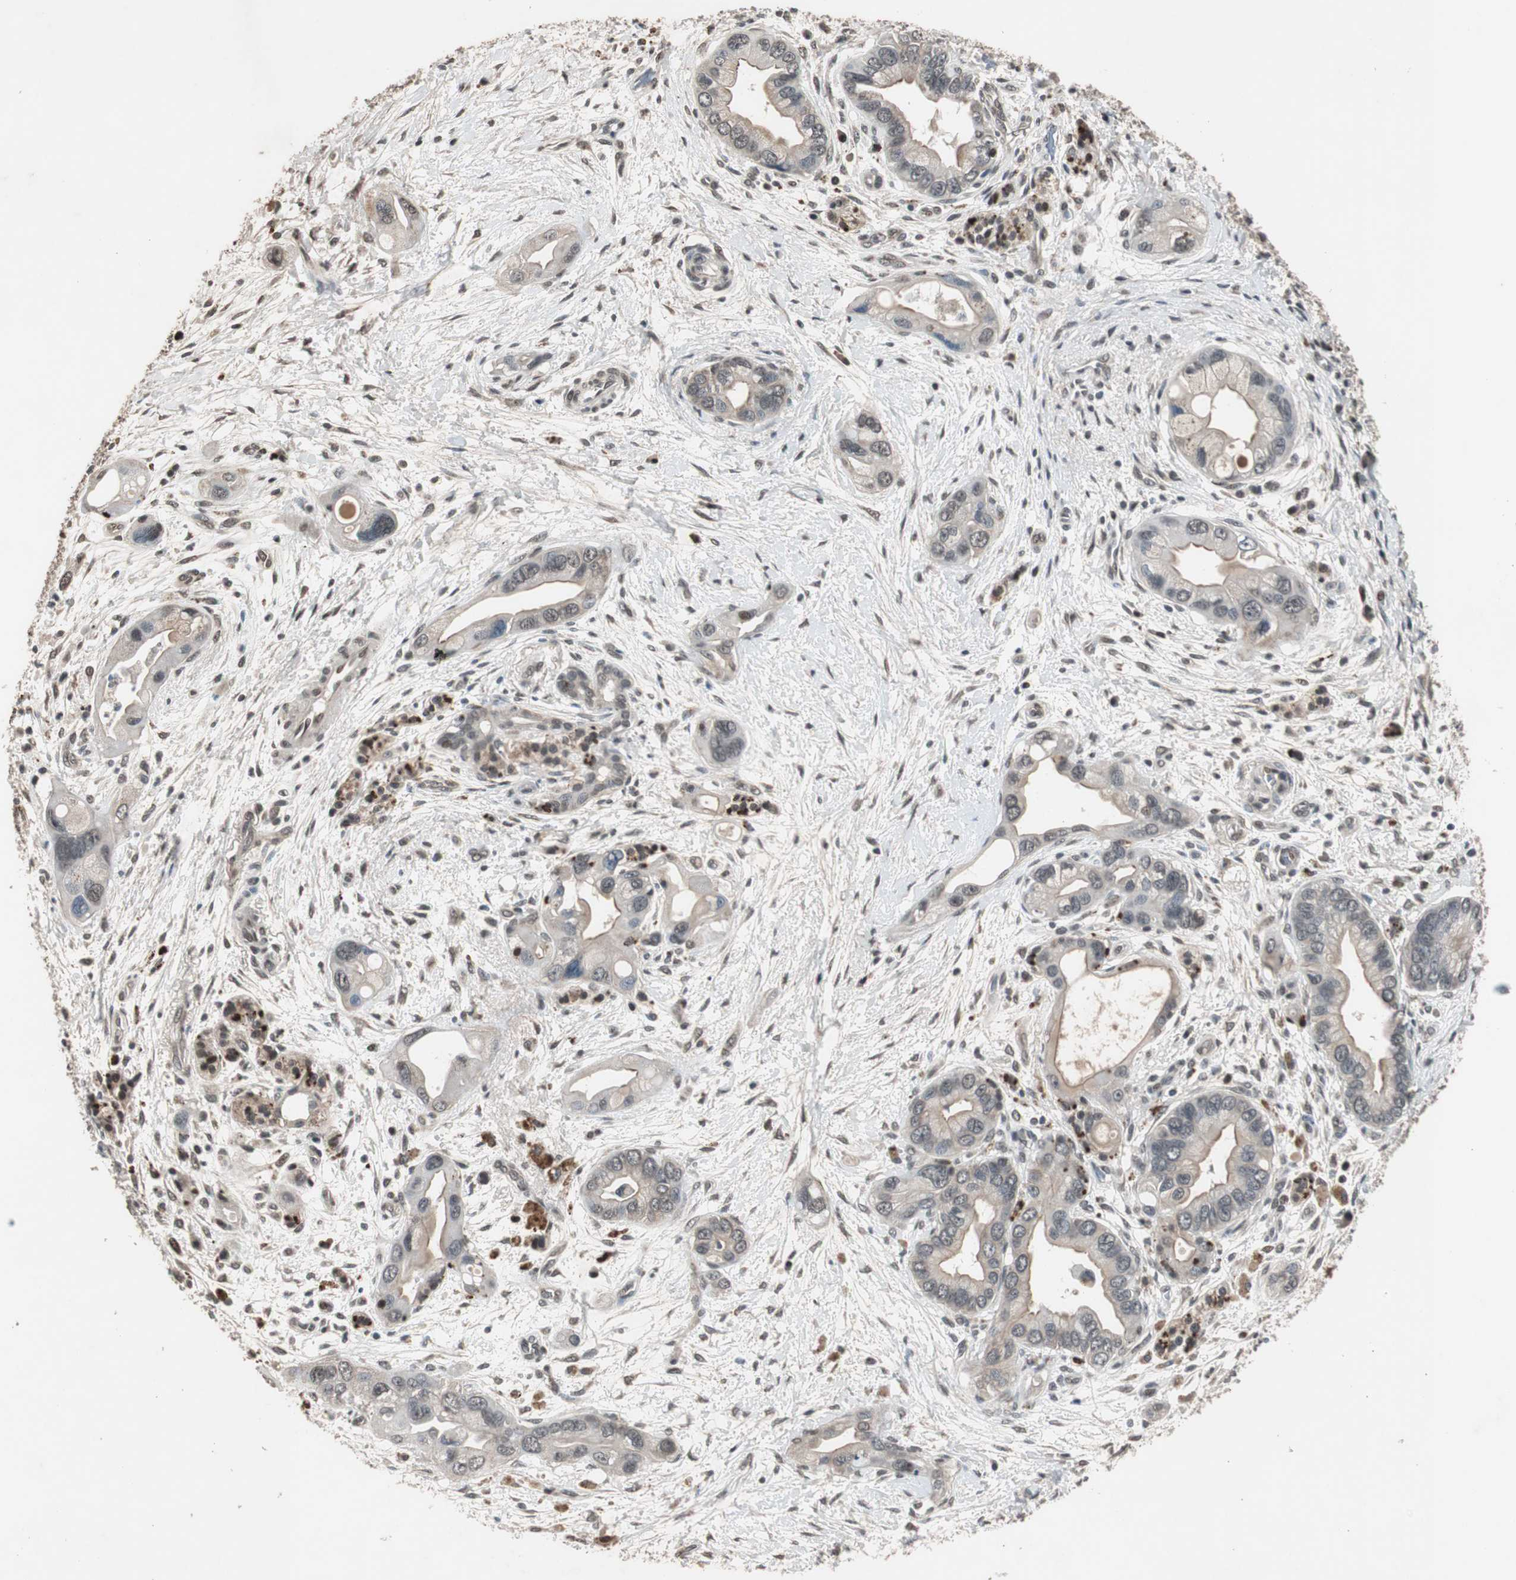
{"staining": {"intensity": "weak", "quantity": "25%-75%", "location": "cytoplasmic/membranous,nuclear"}, "tissue": "pancreatic cancer", "cell_type": "Tumor cells", "image_type": "cancer", "snomed": [{"axis": "morphology", "description": "Adenocarcinoma, NOS"}, {"axis": "topography", "description": "Pancreas"}], "caption": "Pancreatic cancer stained with DAB immunohistochemistry shows low levels of weak cytoplasmic/membranous and nuclear staining in about 25%-75% of tumor cells.", "gene": "BOLA1", "patient": {"sex": "female", "age": 77}}